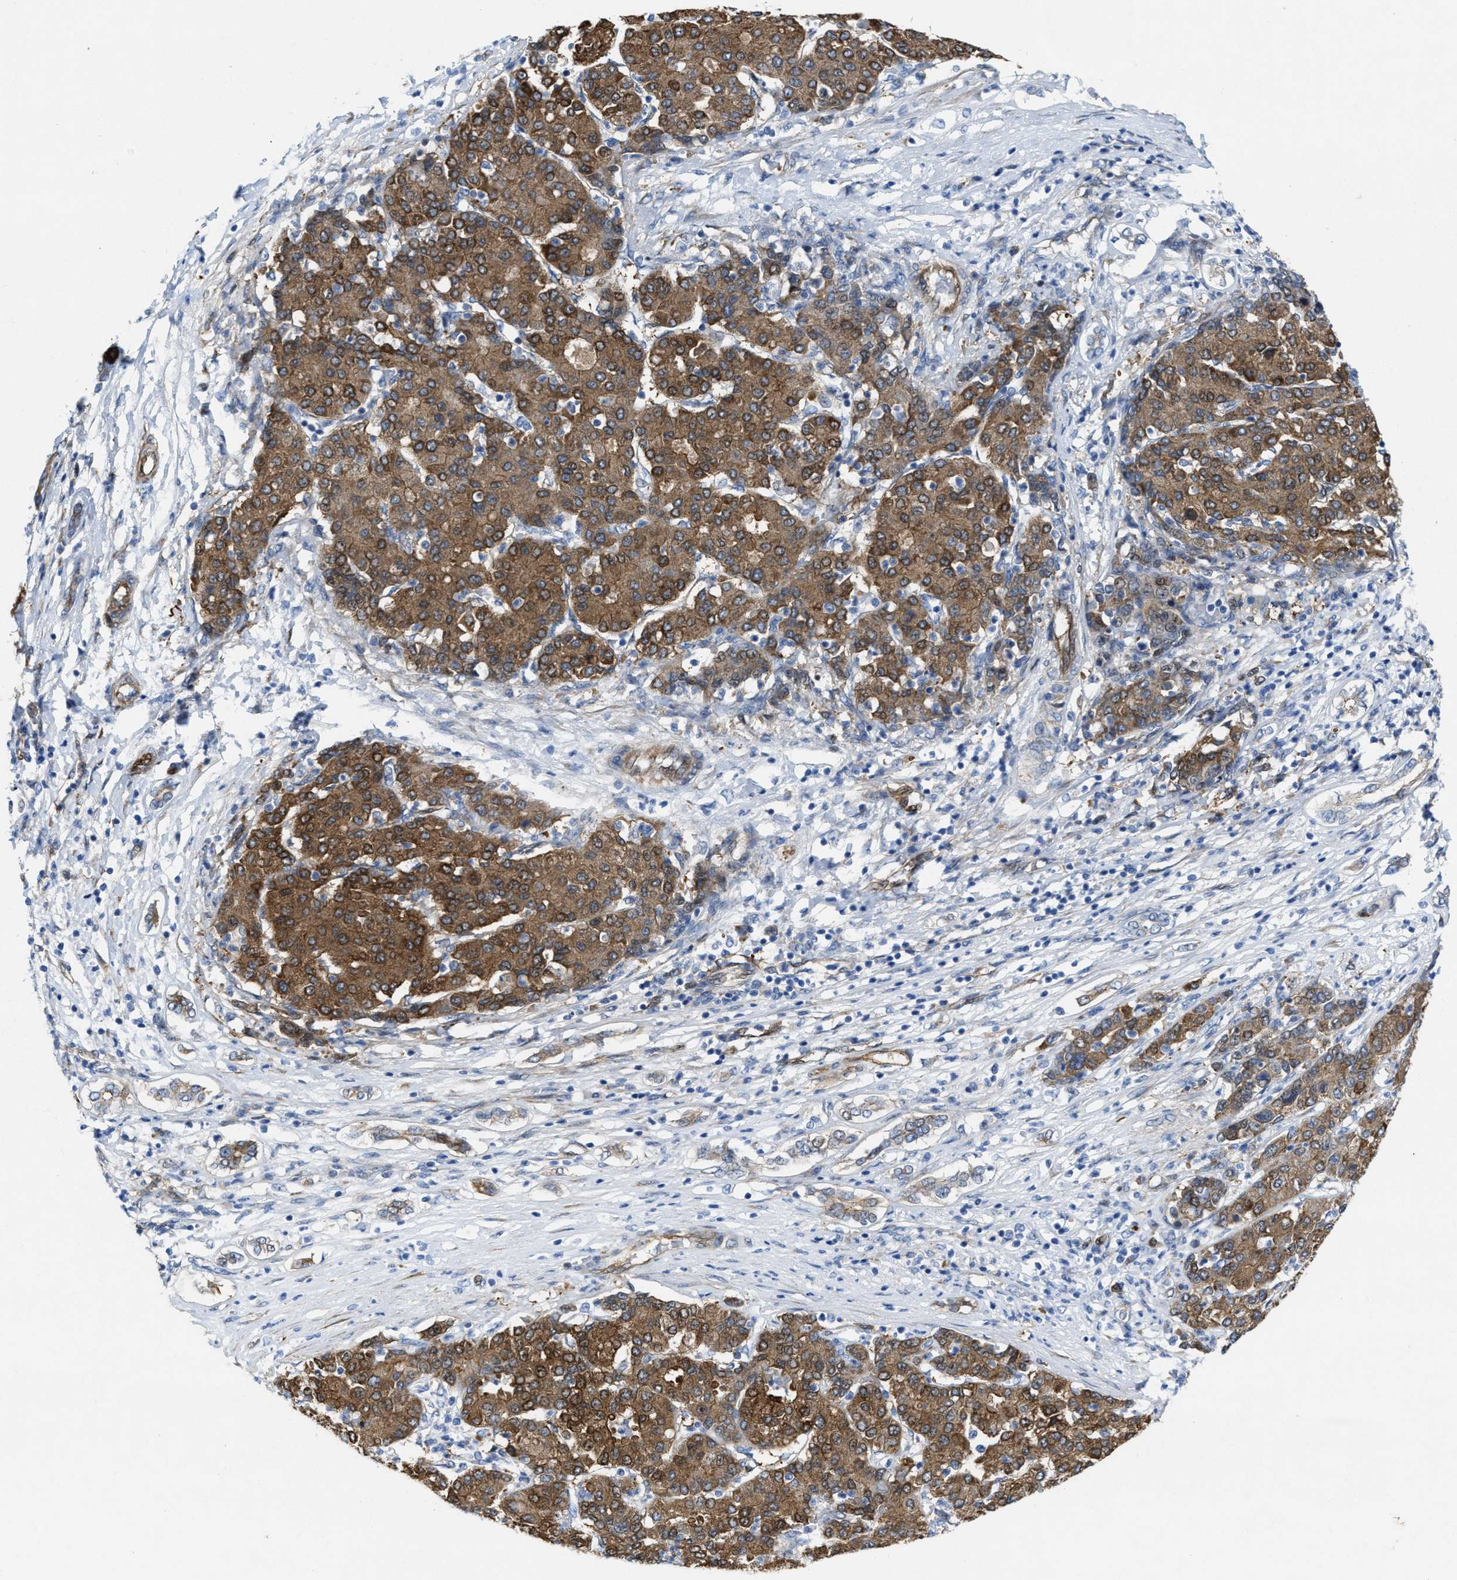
{"staining": {"intensity": "moderate", "quantity": ">75%", "location": "cytoplasmic/membranous"}, "tissue": "liver cancer", "cell_type": "Tumor cells", "image_type": "cancer", "snomed": [{"axis": "morphology", "description": "Carcinoma, Hepatocellular, NOS"}, {"axis": "topography", "description": "Liver"}], "caption": "Approximately >75% of tumor cells in human liver cancer (hepatocellular carcinoma) display moderate cytoplasmic/membranous protein expression as visualized by brown immunohistochemical staining.", "gene": "ASS1", "patient": {"sex": "male", "age": 65}}